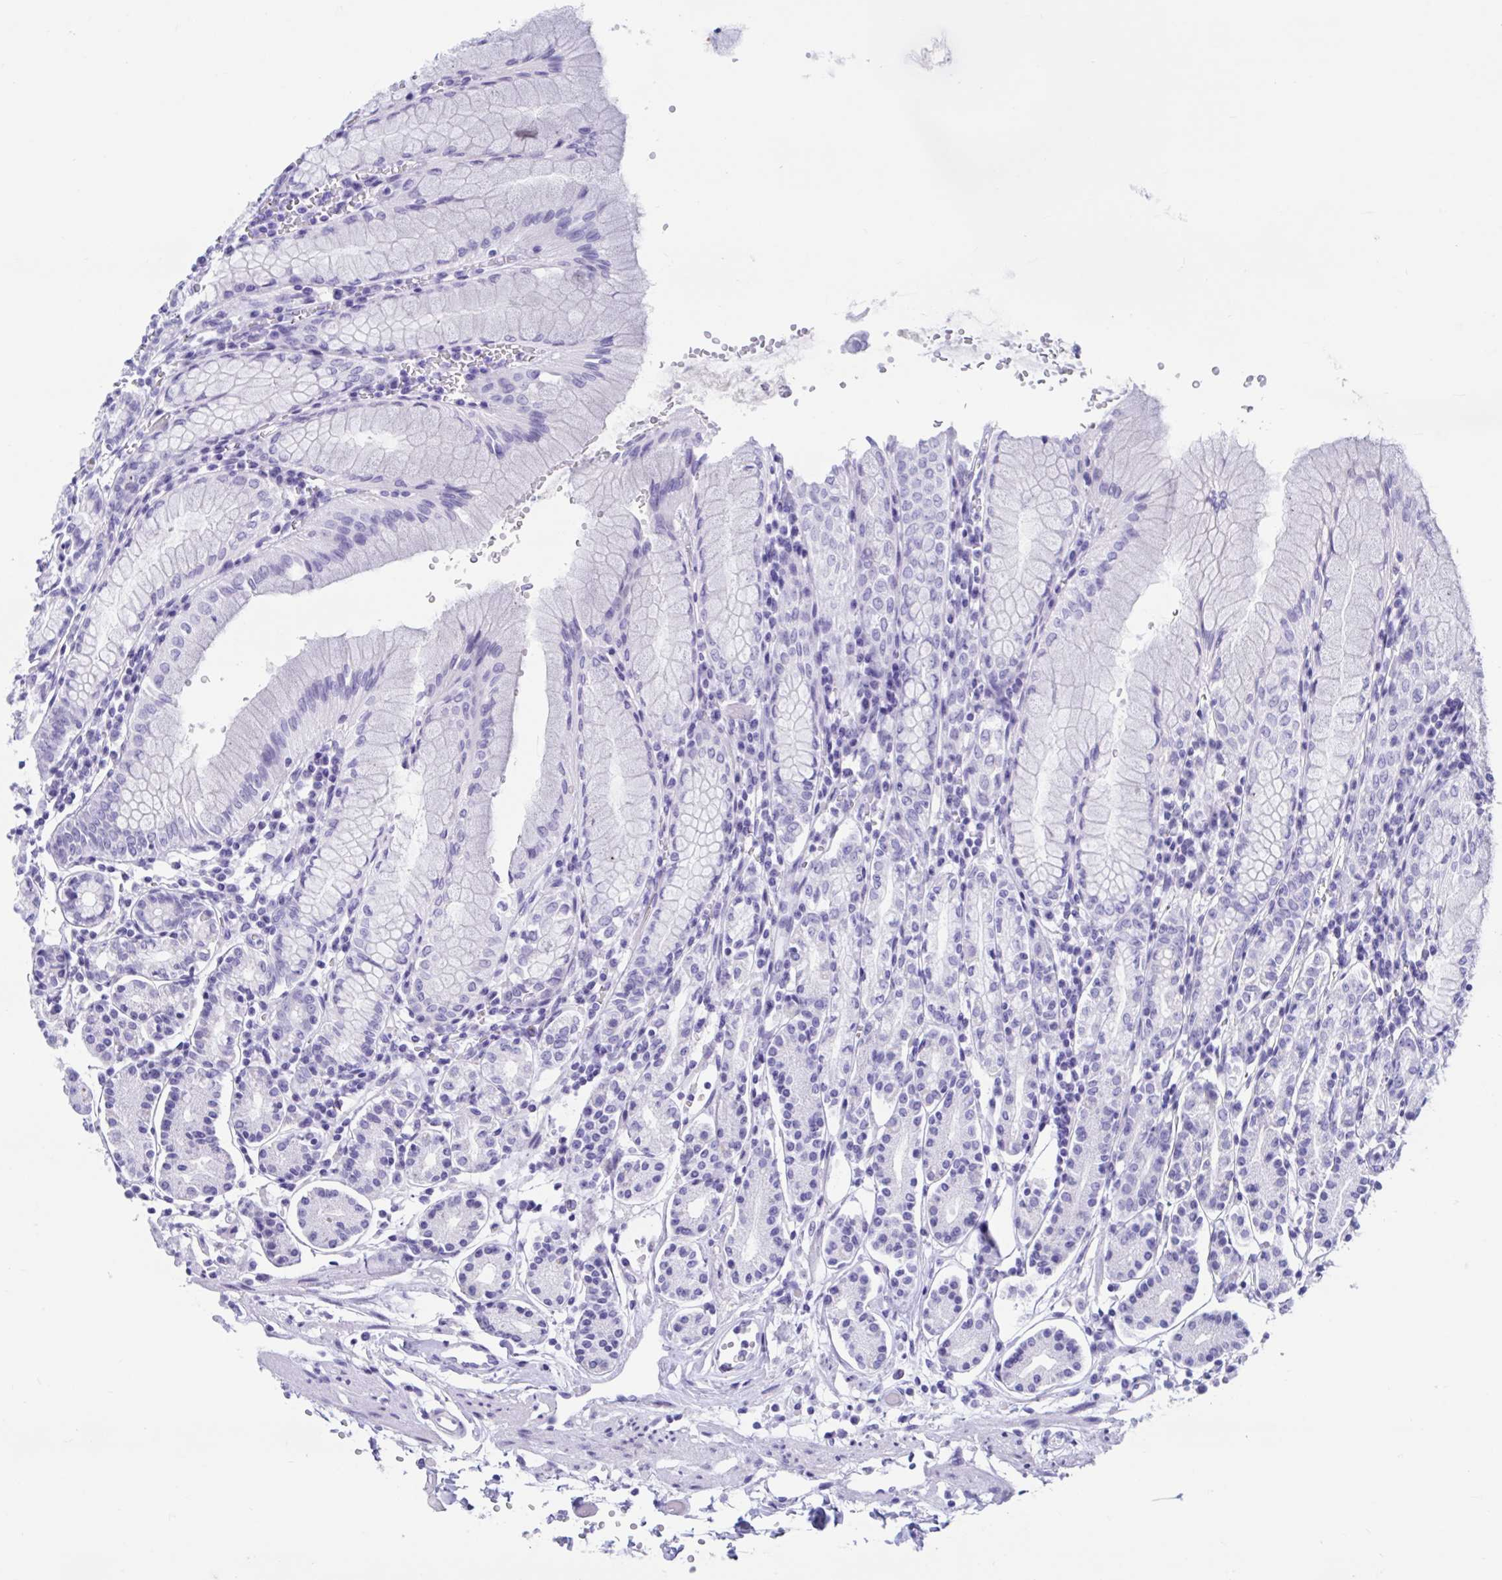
{"staining": {"intensity": "negative", "quantity": "none", "location": "none"}, "tissue": "stomach", "cell_type": "Glandular cells", "image_type": "normal", "snomed": [{"axis": "morphology", "description": "Normal tissue, NOS"}, {"axis": "topography", "description": "Stomach"}], "caption": "The histopathology image shows no staining of glandular cells in normal stomach. (DAB (3,3'-diaminobenzidine) immunohistochemistry visualized using brightfield microscopy, high magnification).", "gene": "TMEM35A", "patient": {"sex": "female", "age": 62}}